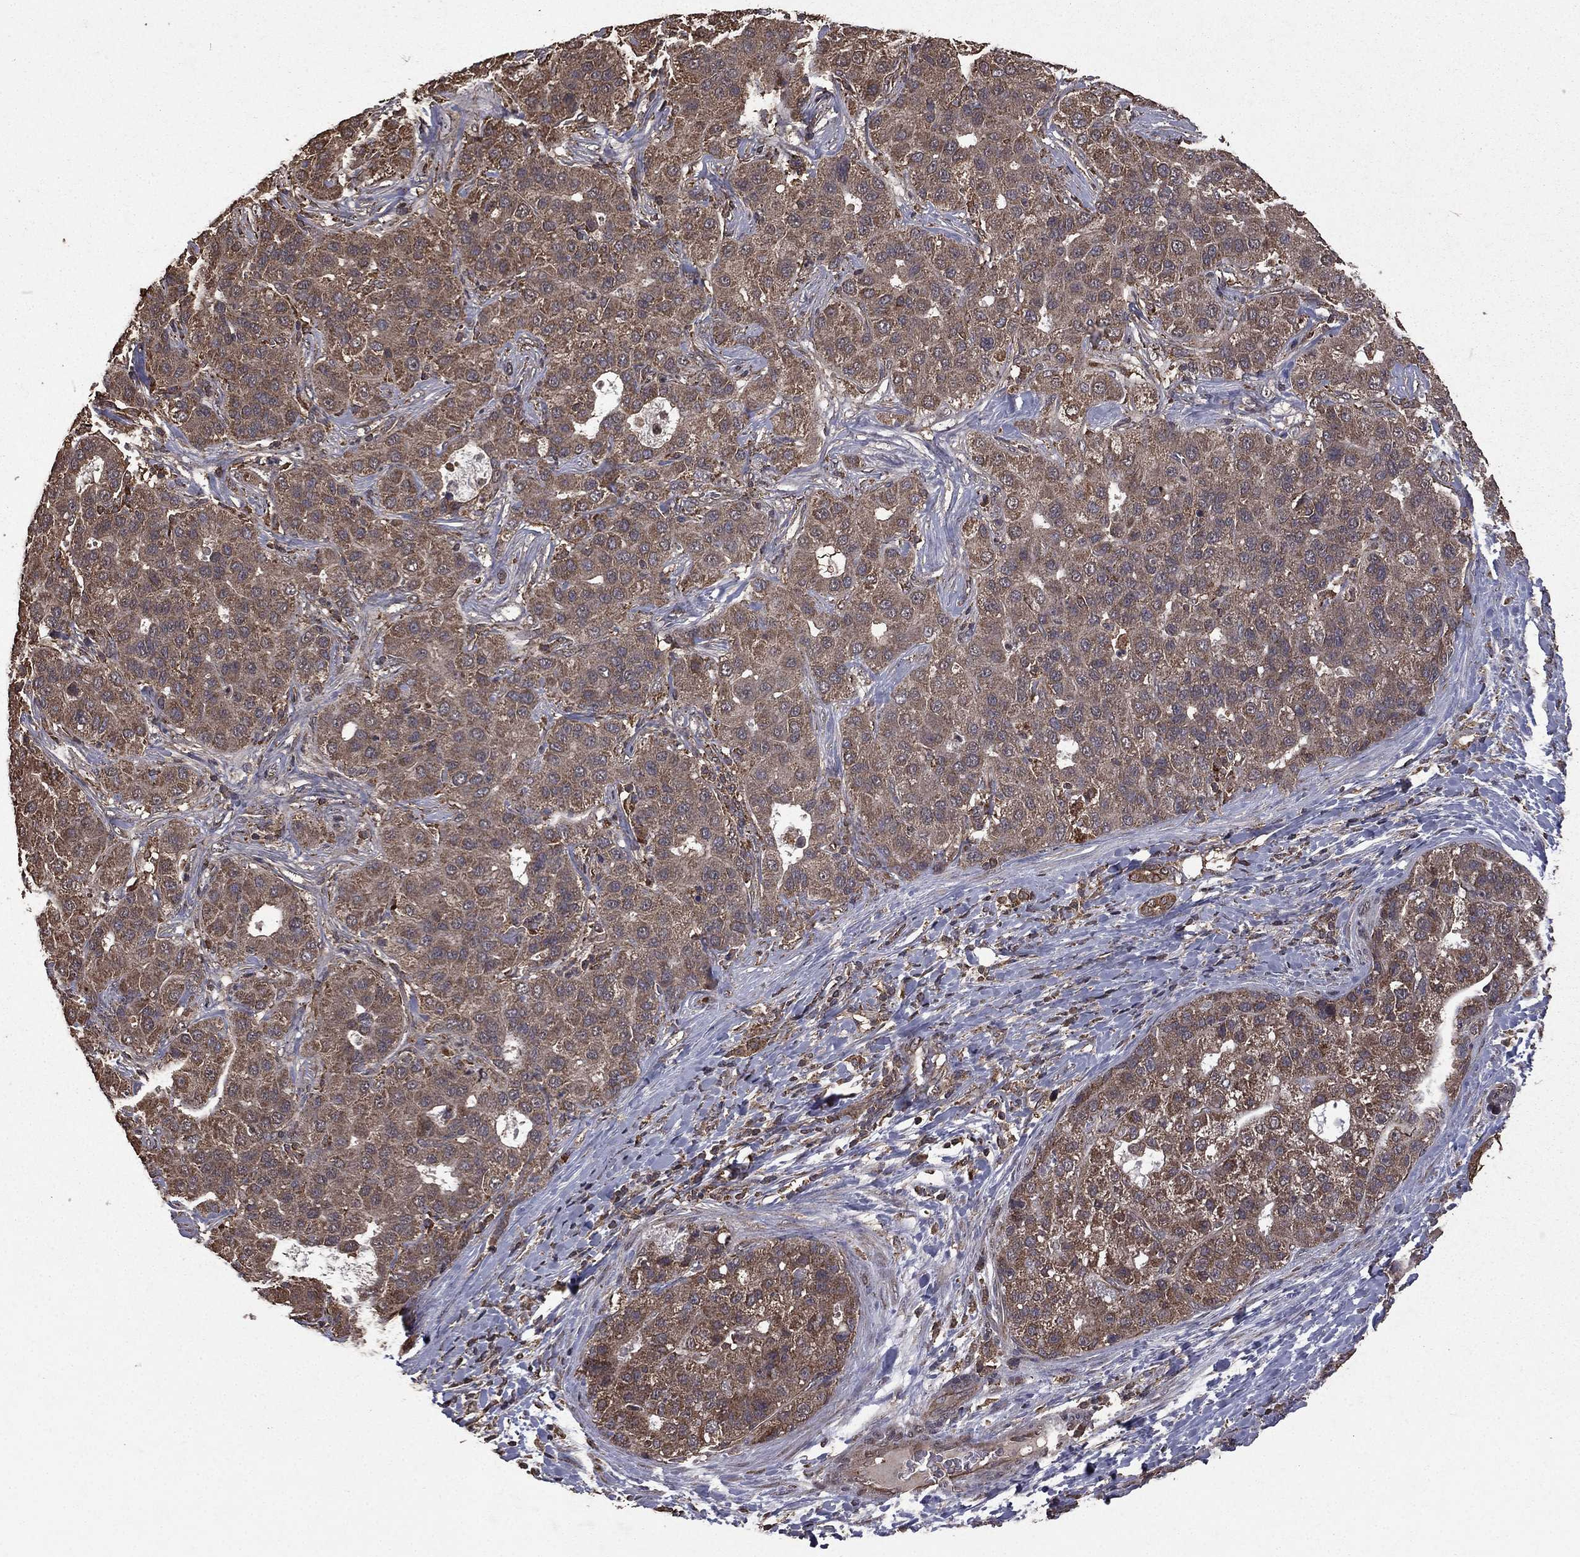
{"staining": {"intensity": "negative", "quantity": "none", "location": "none"}, "tissue": "liver cancer", "cell_type": "Tumor cells", "image_type": "cancer", "snomed": [{"axis": "morphology", "description": "Carcinoma, Hepatocellular, NOS"}, {"axis": "topography", "description": "Liver"}], "caption": "This is an immunohistochemistry micrograph of human liver hepatocellular carcinoma. There is no expression in tumor cells.", "gene": "BIRC6", "patient": {"sex": "male", "age": 65}}